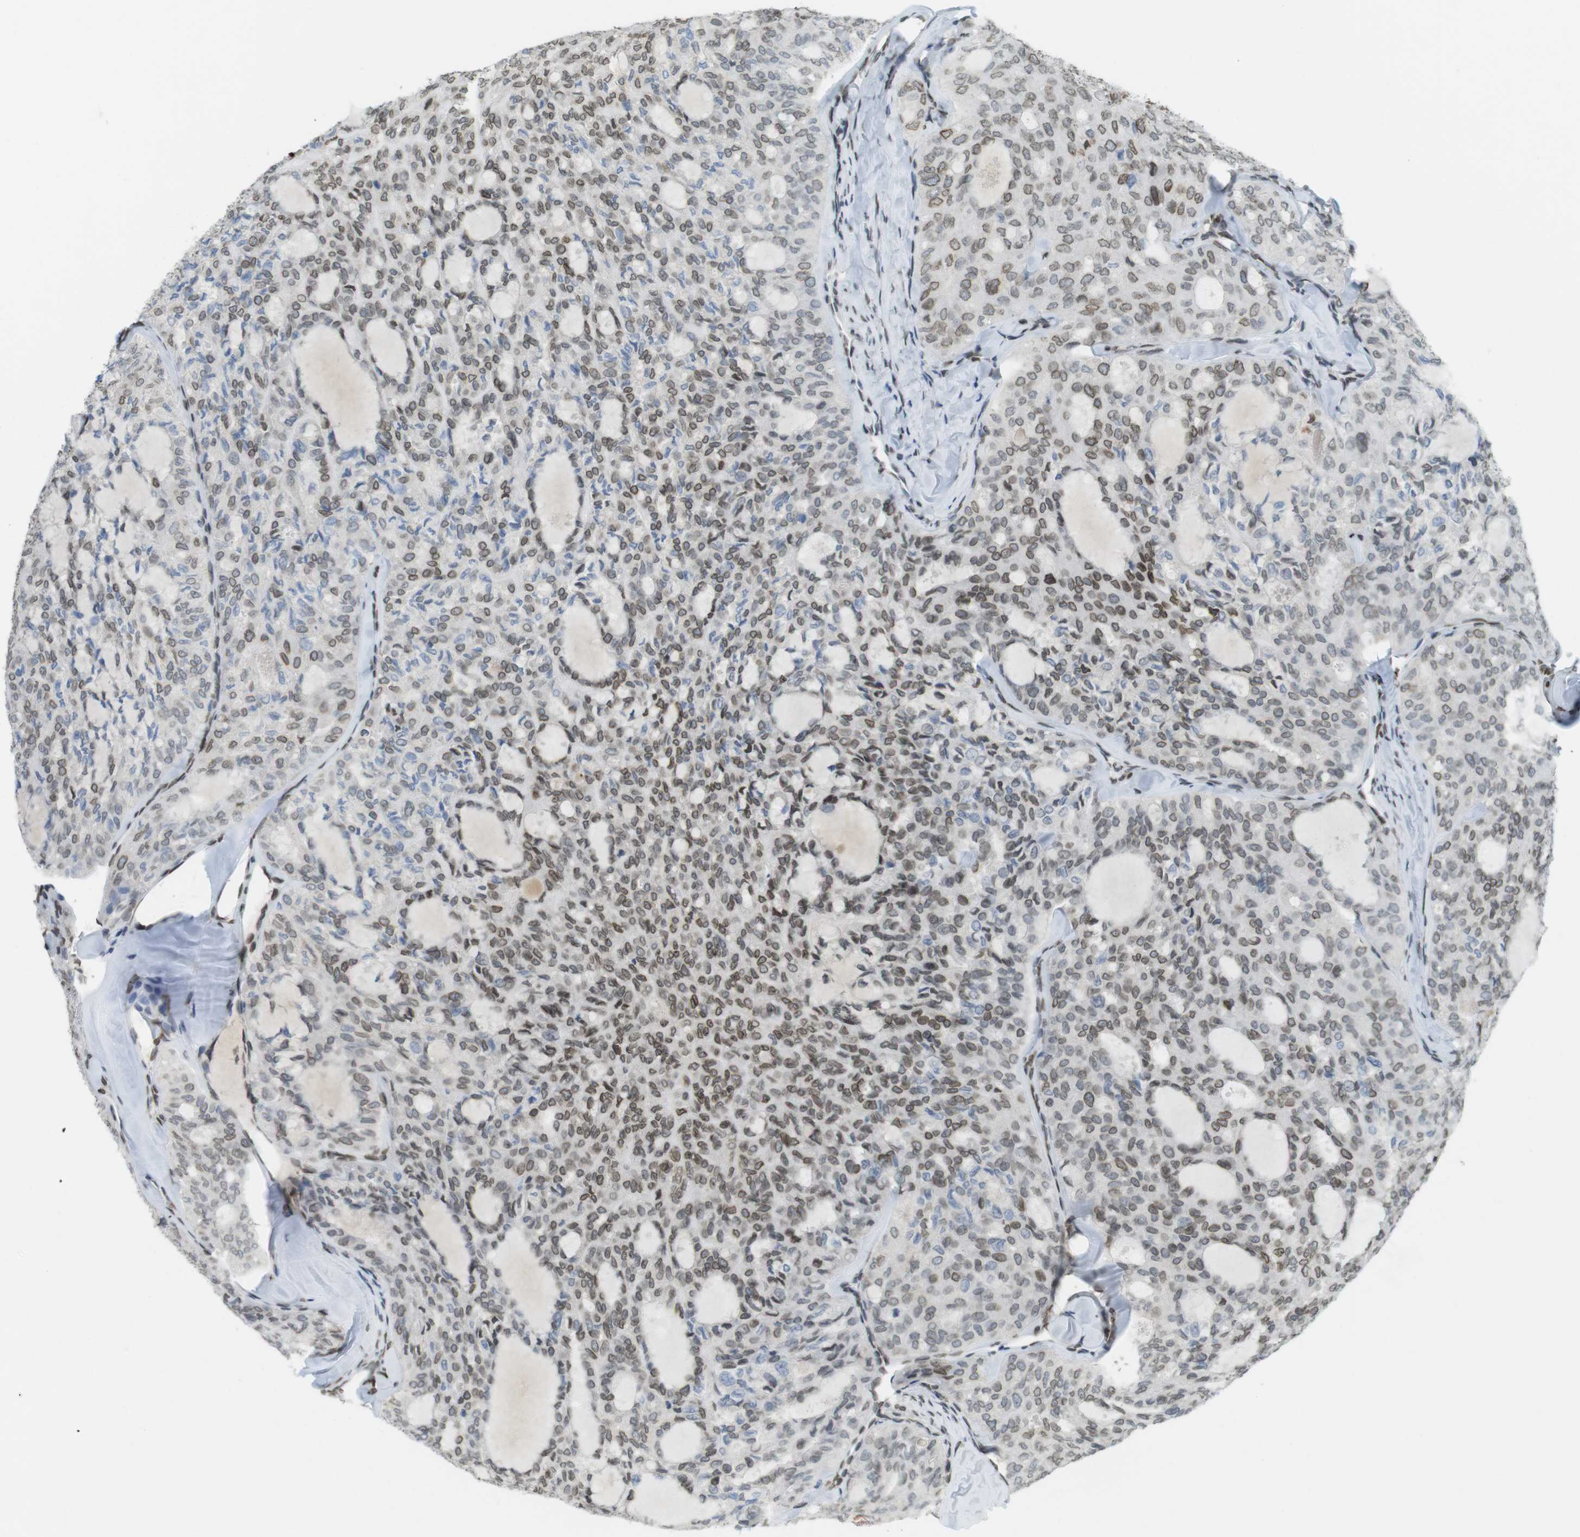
{"staining": {"intensity": "moderate", "quantity": ">75%", "location": "cytoplasmic/membranous,nuclear"}, "tissue": "thyroid cancer", "cell_type": "Tumor cells", "image_type": "cancer", "snomed": [{"axis": "morphology", "description": "Follicular adenoma carcinoma, NOS"}, {"axis": "topography", "description": "Thyroid gland"}], "caption": "Immunohistochemistry (IHC) (DAB) staining of human thyroid cancer demonstrates moderate cytoplasmic/membranous and nuclear protein expression in about >75% of tumor cells.", "gene": "ARL6IP6", "patient": {"sex": "male", "age": 75}}